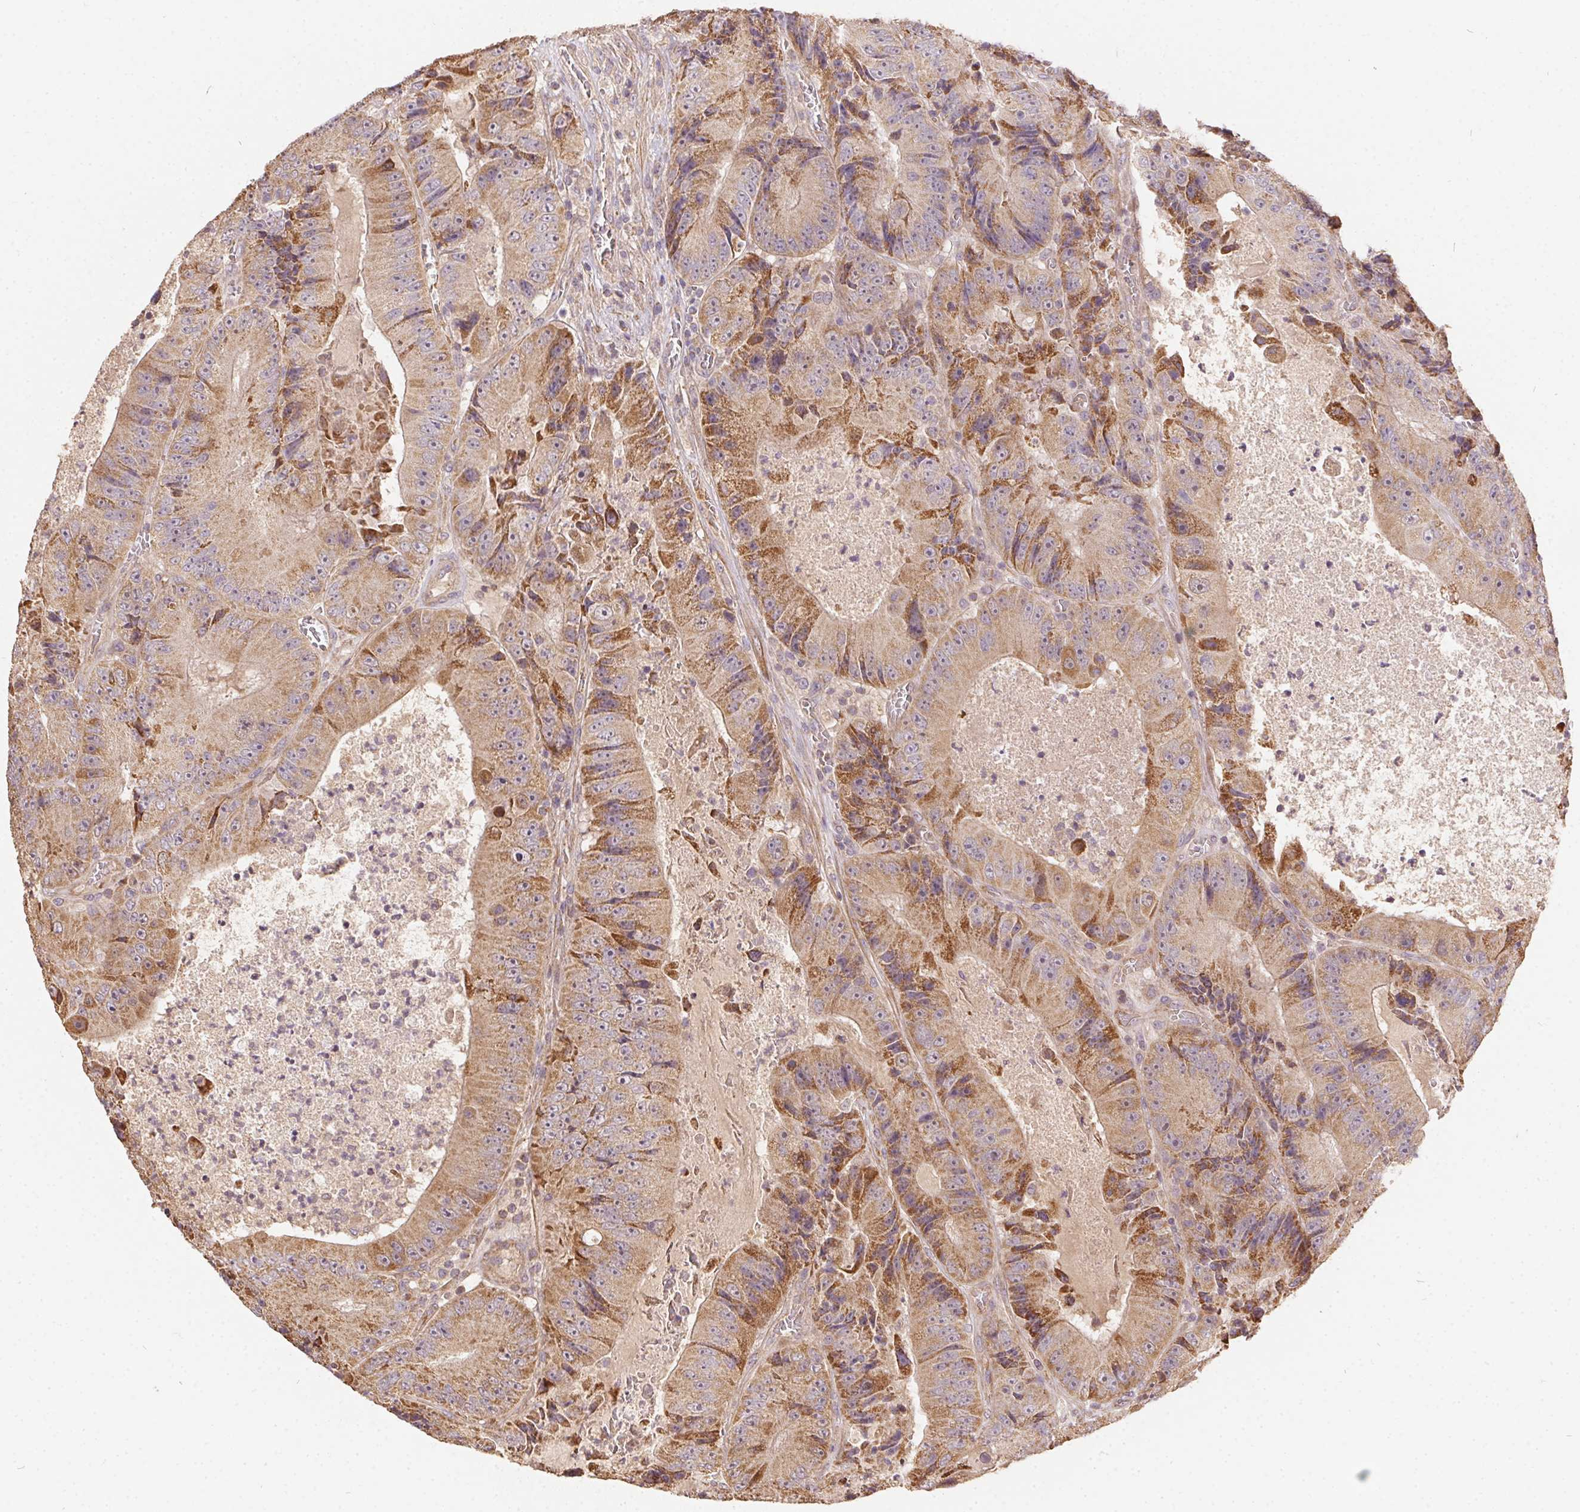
{"staining": {"intensity": "moderate", "quantity": "25%-75%", "location": "cytoplasmic/membranous"}, "tissue": "colorectal cancer", "cell_type": "Tumor cells", "image_type": "cancer", "snomed": [{"axis": "morphology", "description": "Adenocarcinoma, NOS"}, {"axis": "topography", "description": "Colon"}], "caption": "Brown immunohistochemical staining in colorectal adenocarcinoma shows moderate cytoplasmic/membranous staining in approximately 25%-75% of tumor cells.", "gene": "REV3L", "patient": {"sex": "female", "age": 86}}